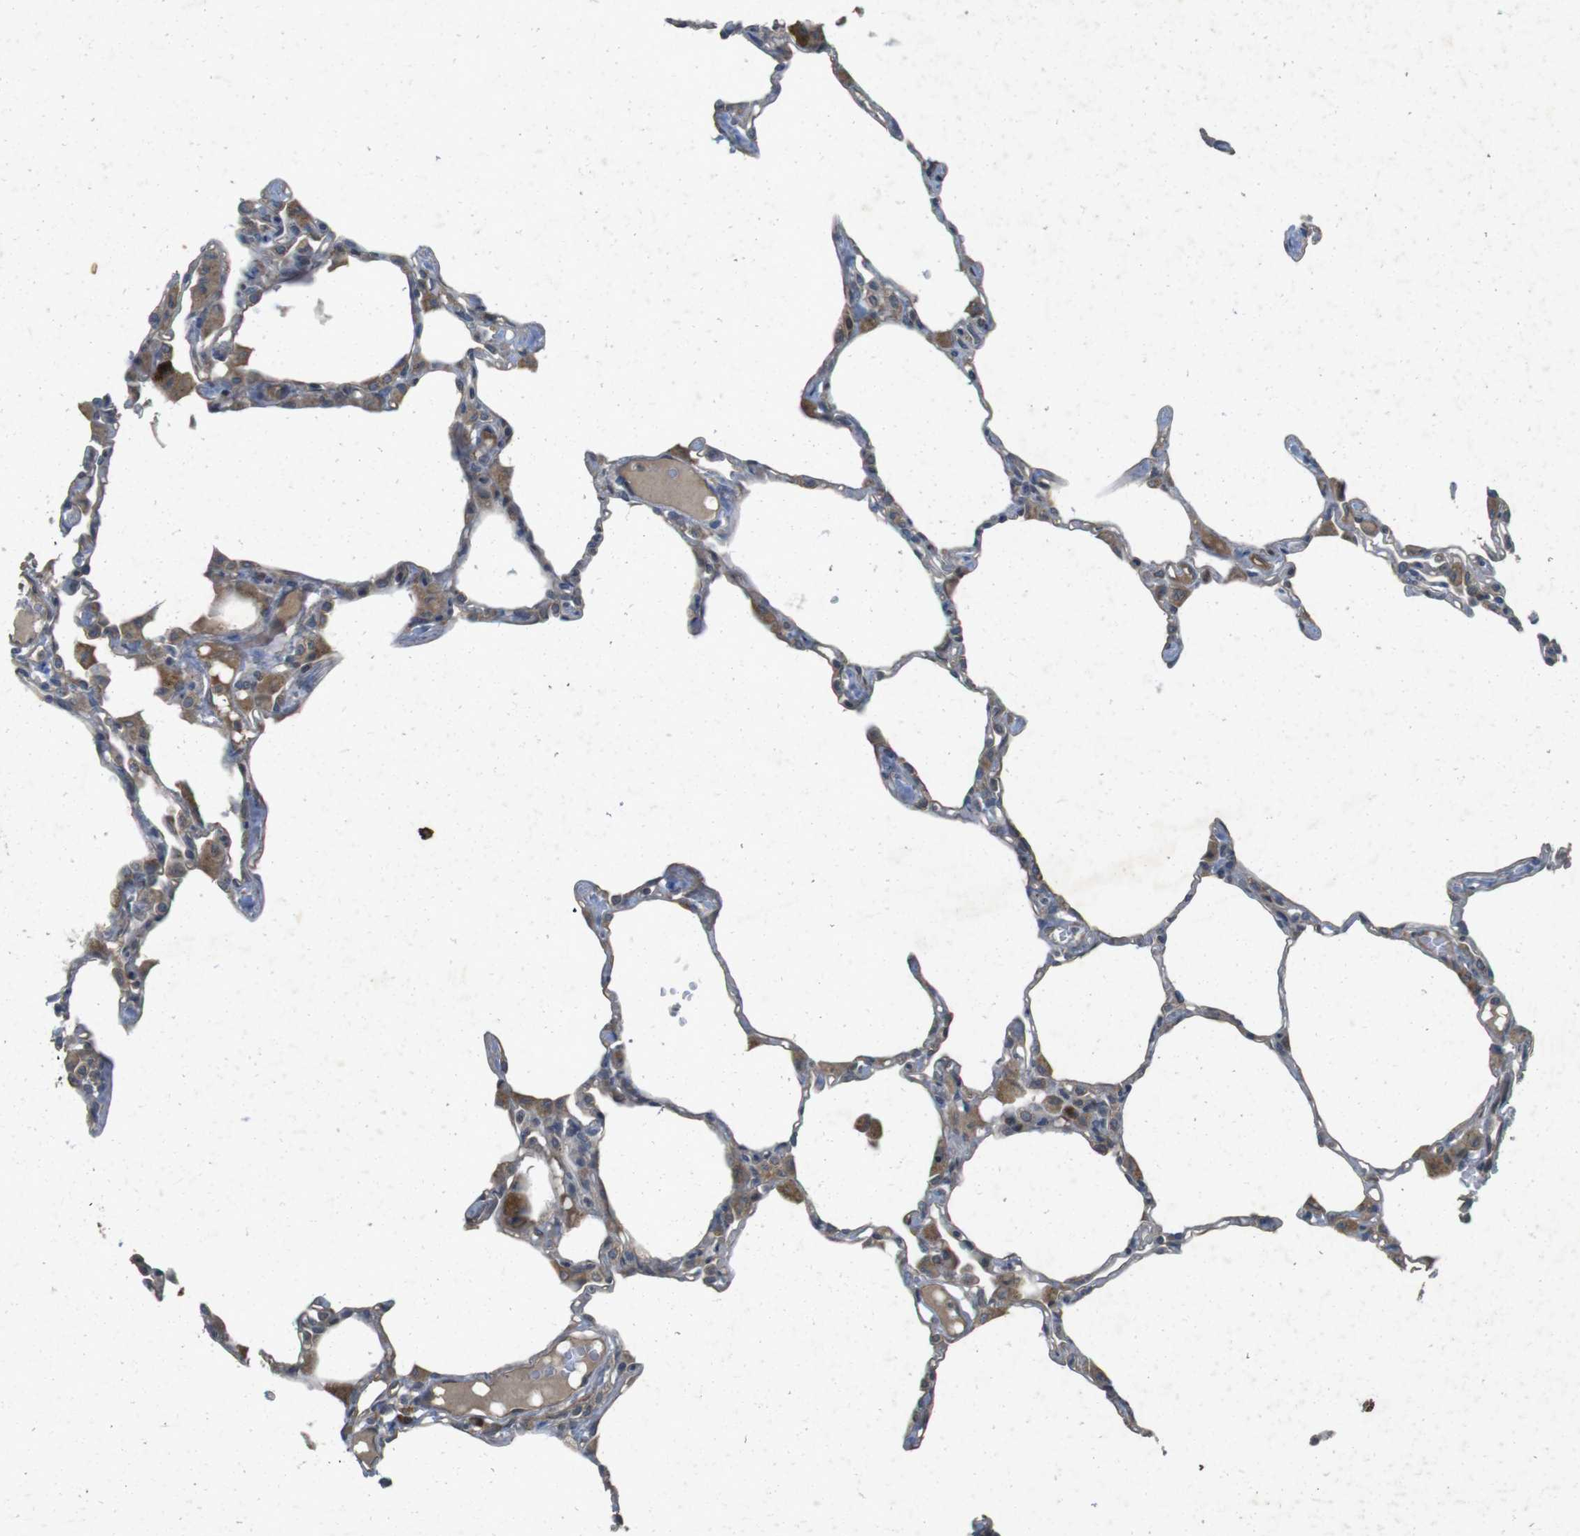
{"staining": {"intensity": "moderate", "quantity": "<25%", "location": "cytoplasmic/membranous"}, "tissue": "lung", "cell_type": "Alveolar cells", "image_type": "normal", "snomed": [{"axis": "morphology", "description": "Normal tissue, NOS"}, {"axis": "topography", "description": "Lung"}], "caption": "DAB immunohistochemical staining of normal lung demonstrates moderate cytoplasmic/membranous protein positivity in about <25% of alveolar cells. (brown staining indicates protein expression, while blue staining denotes nuclei).", "gene": "FLCN", "patient": {"sex": "female", "age": 49}}